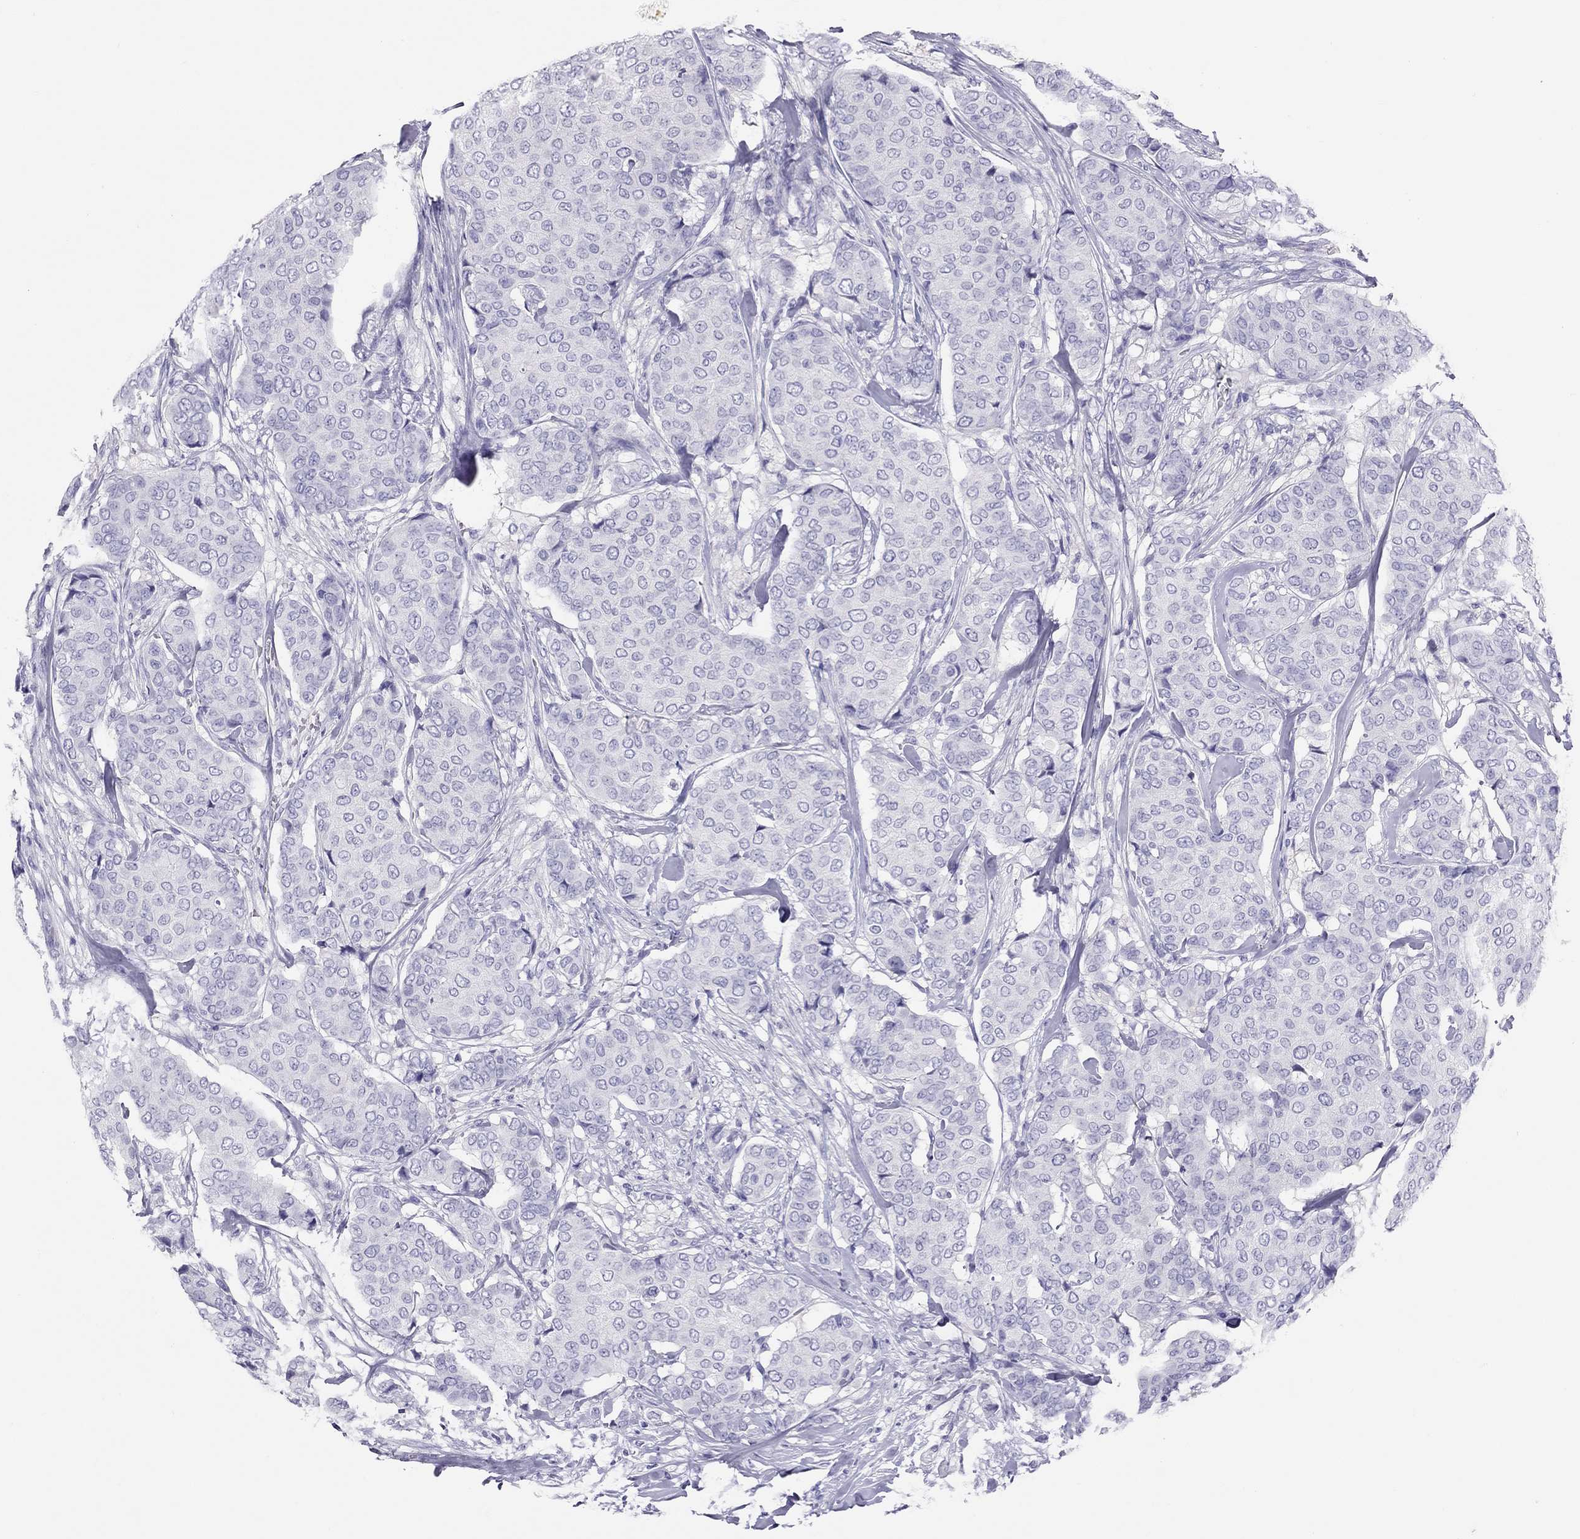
{"staining": {"intensity": "negative", "quantity": "none", "location": "none"}, "tissue": "breast cancer", "cell_type": "Tumor cells", "image_type": "cancer", "snomed": [{"axis": "morphology", "description": "Duct carcinoma"}, {"axis": "topography", "description": "Breast"}], "caption": "Tumor cells are negative for protein expression in human breast cancer (infiltrating ductal carcinoma).", "gene": "PSMB11", "patient": {"sex": "female", "age": 75}}